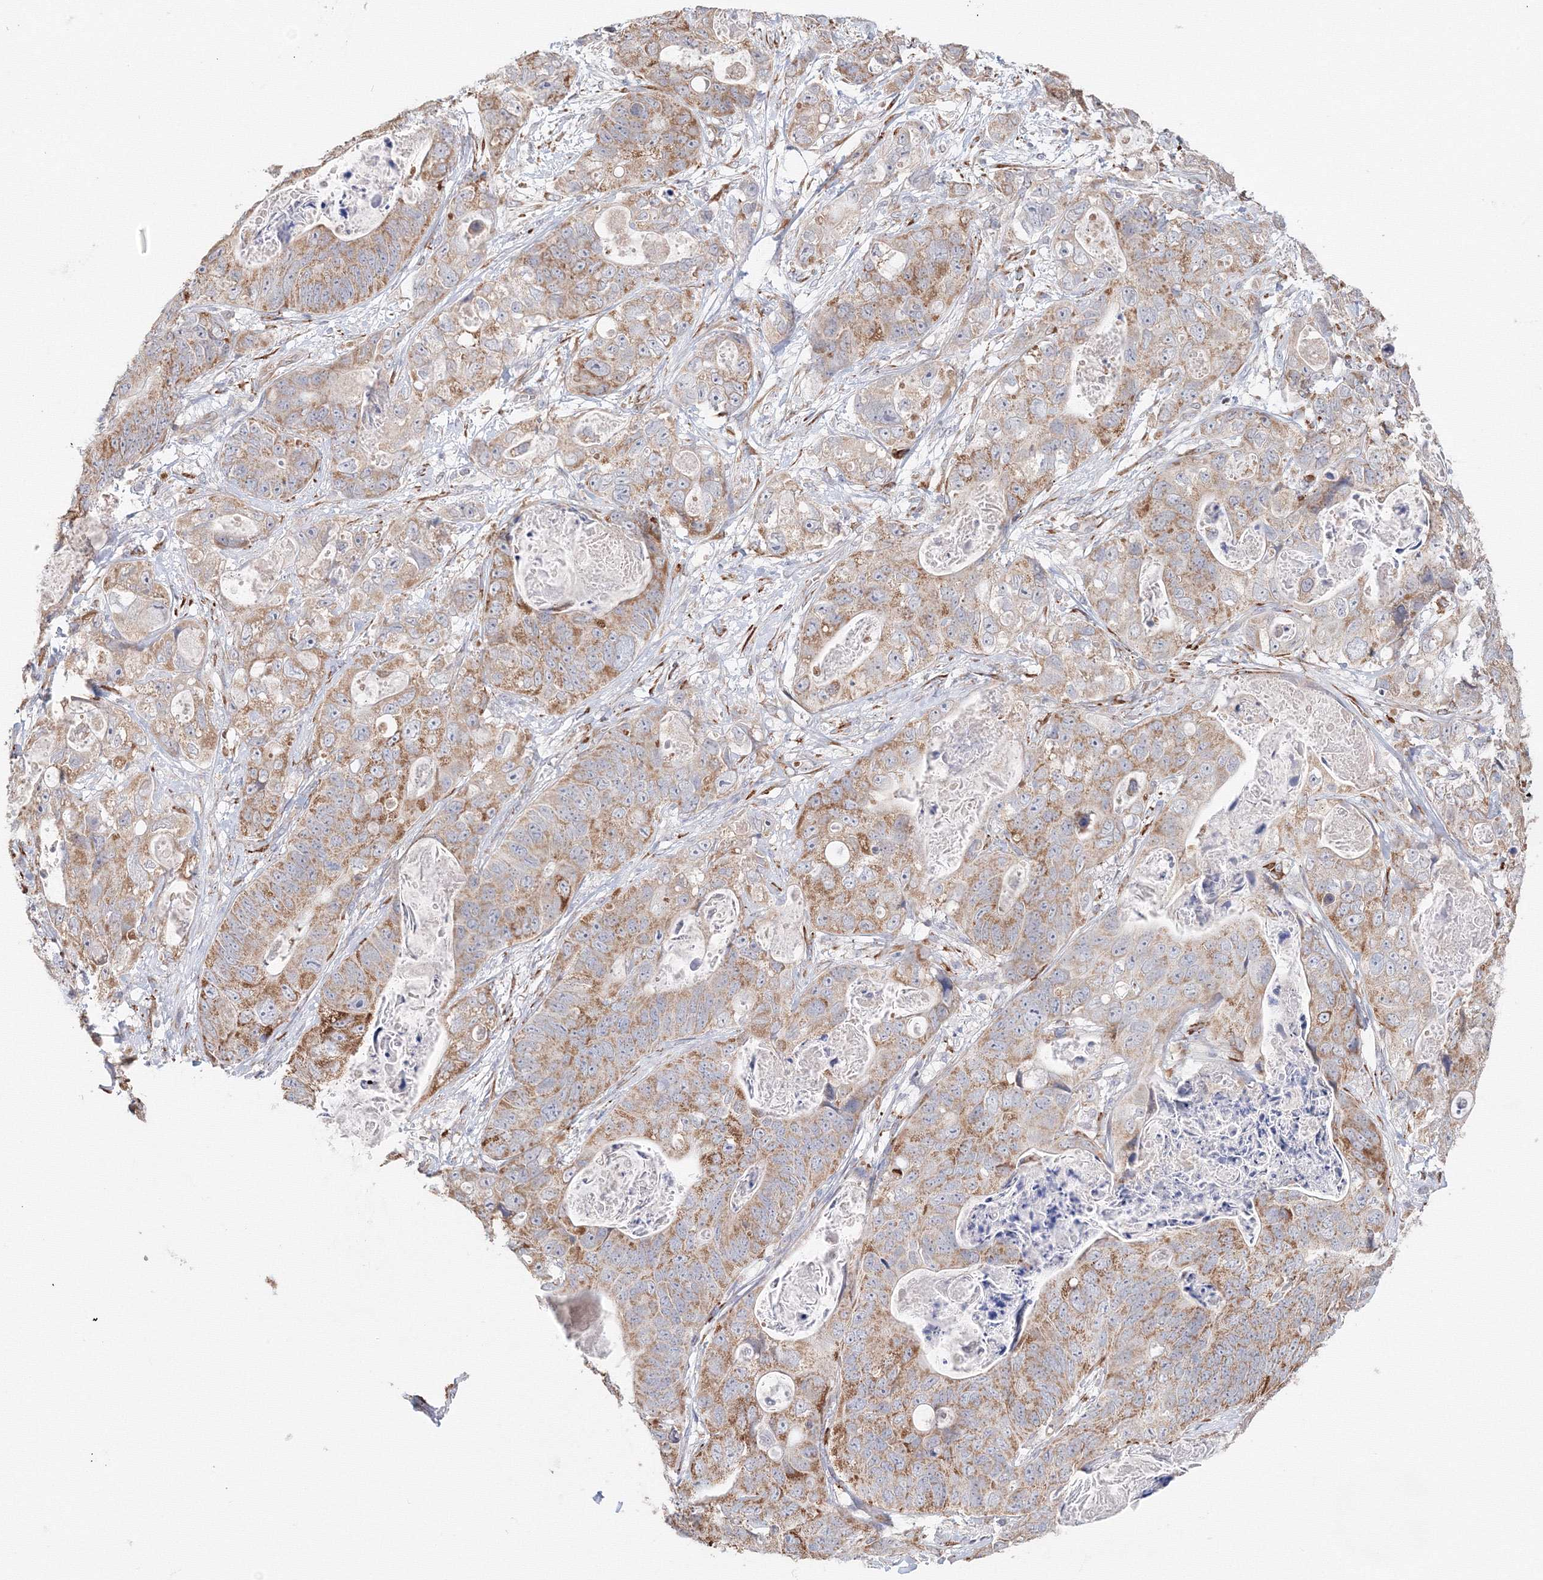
{"staining": {"intensity": "moderate", "quantity": ">75%", "location": "cytoplasmic/membranous"}, "tissue": "stomach cancer", "cell_type": "Tumor cells", "image_type": "cancer", "snomed": [{"axis": "morphology", "description": "Adenocarcinoma, NOS"}, {"axis": "topography", "description": "Stomach"}], "caption": "Protein staining displays moderate cytoplasmic/membranous expression in about >75% of tumor cells in adenocarcinoma (stomach).", "gene": "DHRS12", "patient": {"sex": "female", "age": 89}}